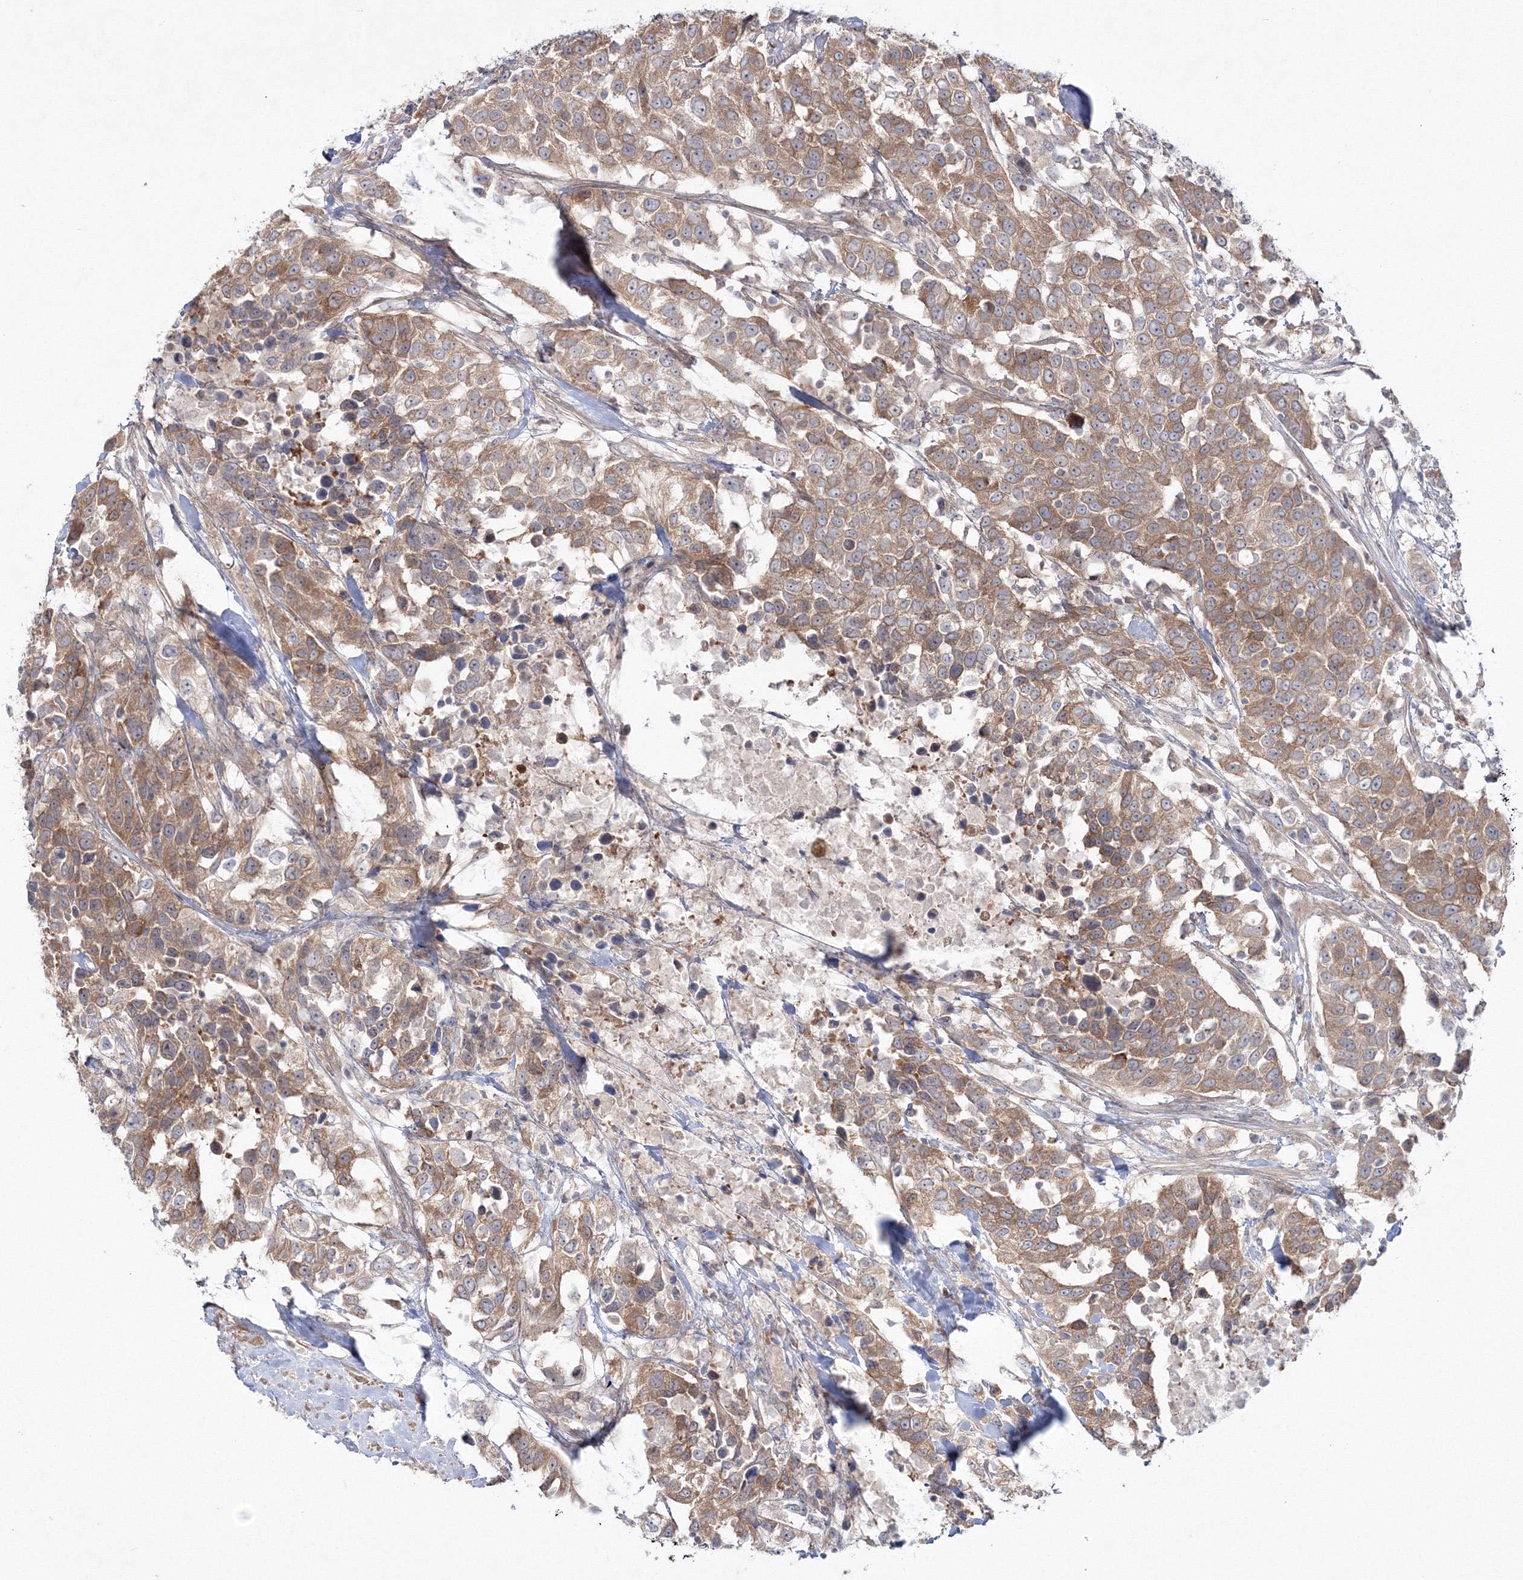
{"staining": {"intensity": "moderate", "quantity": ">75%", "location": "cytoplasmic/membranous"}, "tissue": "urothelial cancer", "cell_type": "Tumor cells", "image_type": "cancer", "snomed": [{"axis": "morphology", "description": "Urothelial carcinoma, High grade"}, {"axis": "topography", "description": "Urinary bladder"}], "caption": "This is a photomicrograph of immunohistochemistry staining of urothelial cancer, which shows moderate positivity in the cytoplasmic/membranous of tumor cells.", "gene": "IPMK", "patient": {"sex": "female", "age": 80}}